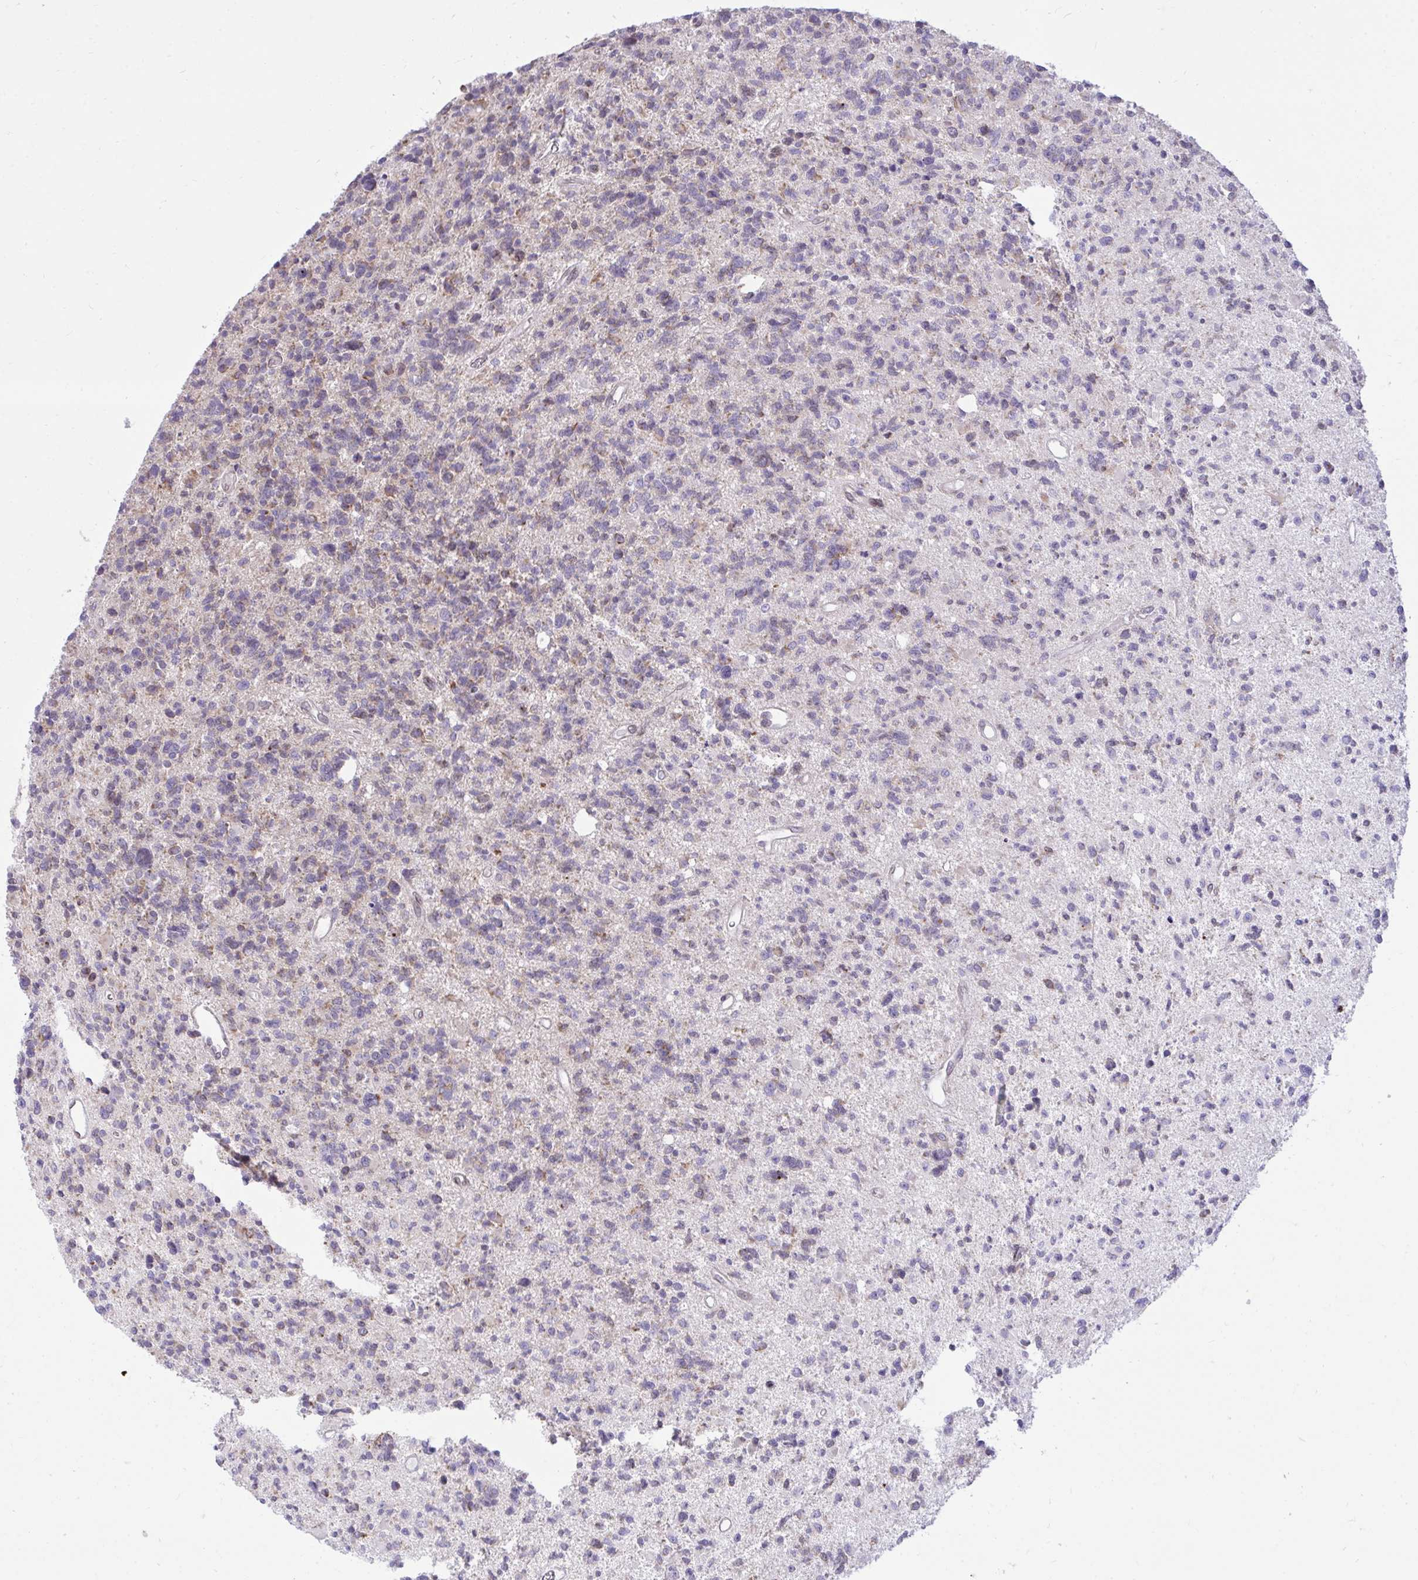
{"staining": {"intensity": "negative", "quantity": "none", "location": "none"}, "tissue": "glioma", "cell_type": "Tumor cells", "image_type": "cancer", "snomed": [{"axis": "morphology", "description": "Glioma, malignant, High grade"}, {"axis": "topography", "description": "Brain"}], "caption": "IHC image of neoplastic tissue: human glioma stained with DAB exhibits no significant protein staining in tumor cells. Brightfield microscopy of IHC stained with DAB (3,3'-diaminobenzidine) (brown) and hematoxylin (blue), captured at high magnification.", "gene": "RPS6KA2", "patient": {"sex": "male", "age": 29}}